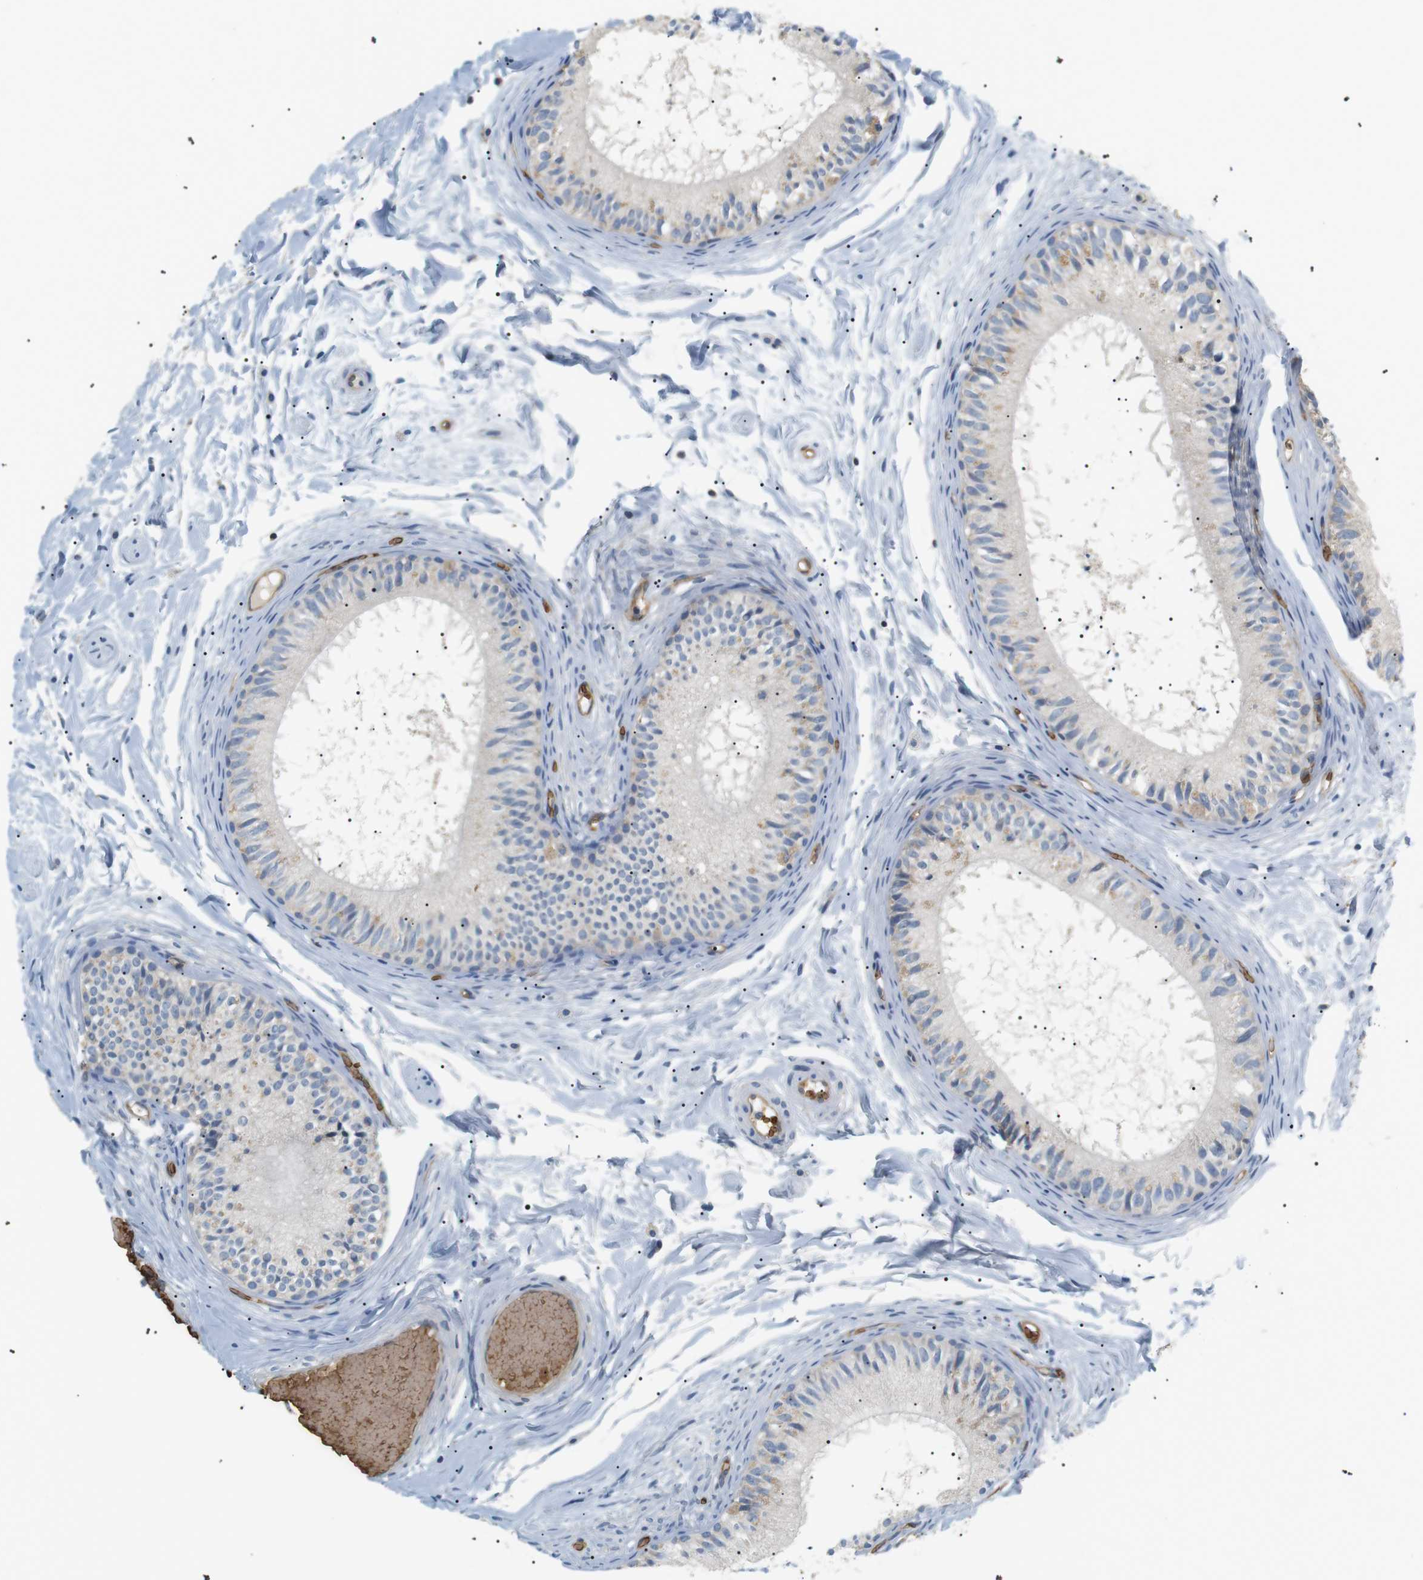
{"staining": {"intensity": "weak", "quantity": "<25%", "location": "cytoplasmic/membranous"}, "tissue": "epididymis", "cell_type": "Glandular cells", "image_type": "normal", "snomed": [{"axis": "morphology", "description": "Normal tissue, NOS"}, {"axis": "topography", "description": "Epididymis"}], "caption": "Normal epididymis was stained to show a protein in brown. There is no significant positivity in glandular cells. Brightfield microscopy of immunohistochemistry stained with DAB (brown) and hematoxylin (blue), captured at high magnification.", "gene": "ADCY10", "patient": {"sex": "male", "age": 46}}